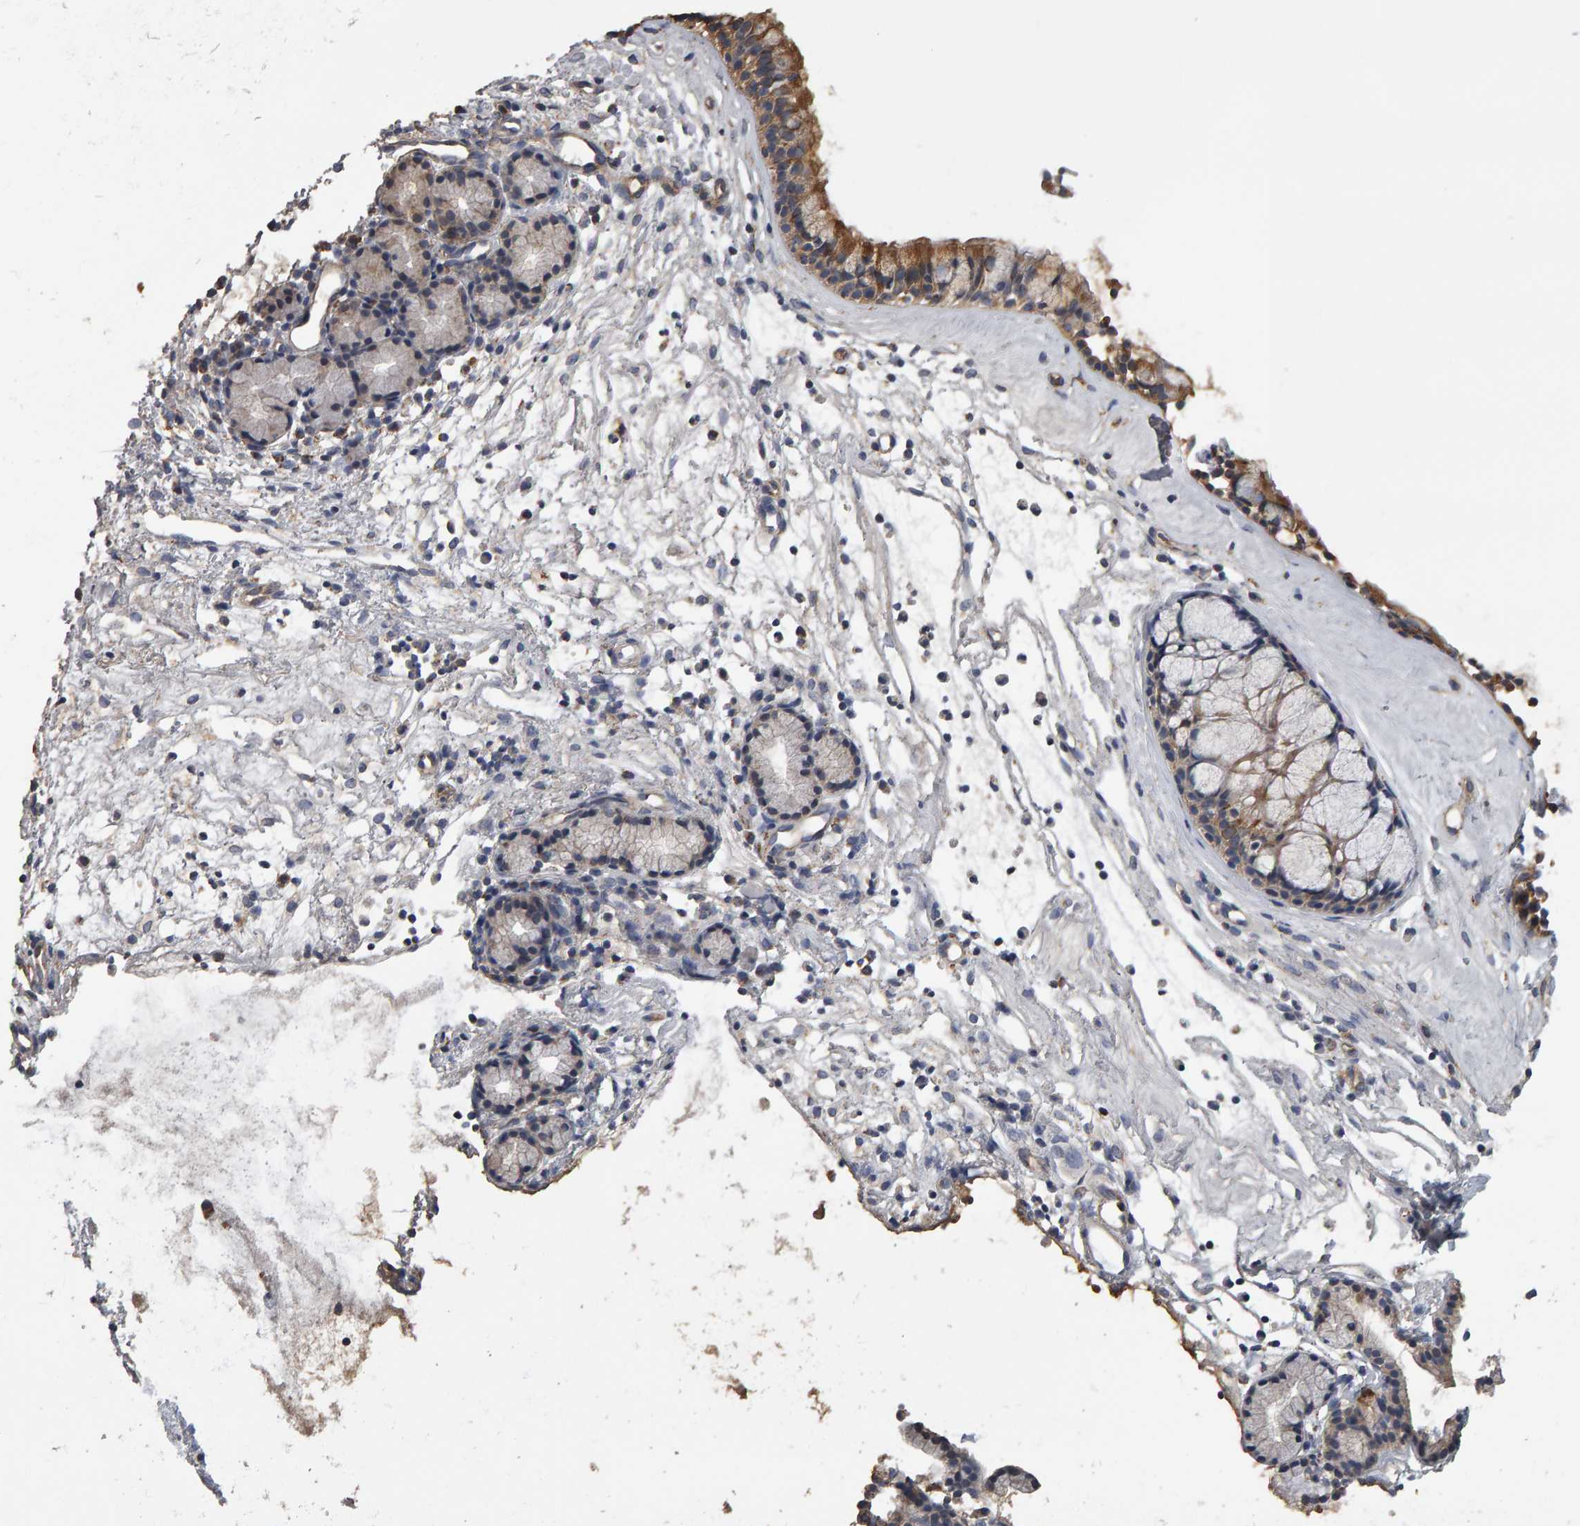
{"staining": {"intensity": "moderate", "quantity": ">75%", "location": "cytoplasmic/membranous"}, "tissue": "nasopharynx", "cell_type": "Respiratory epithelial cells", "image_type": "normal", "snomed": [{"axis": "morphology", "description": "Normal tissue, NOS"}, {"axis": "topography", "description": "Nasopharynx"}], "caption": "A high-resolution photomicrograph shows immunohistochemistry staining of unremarkable nasopharynx, which displays moderate cytoplasmic/membranous positivity in about >75% of respiratory epithelial cells.", "gene": "TOM1L1", "patient": {"sex": "female", "age": 42}}